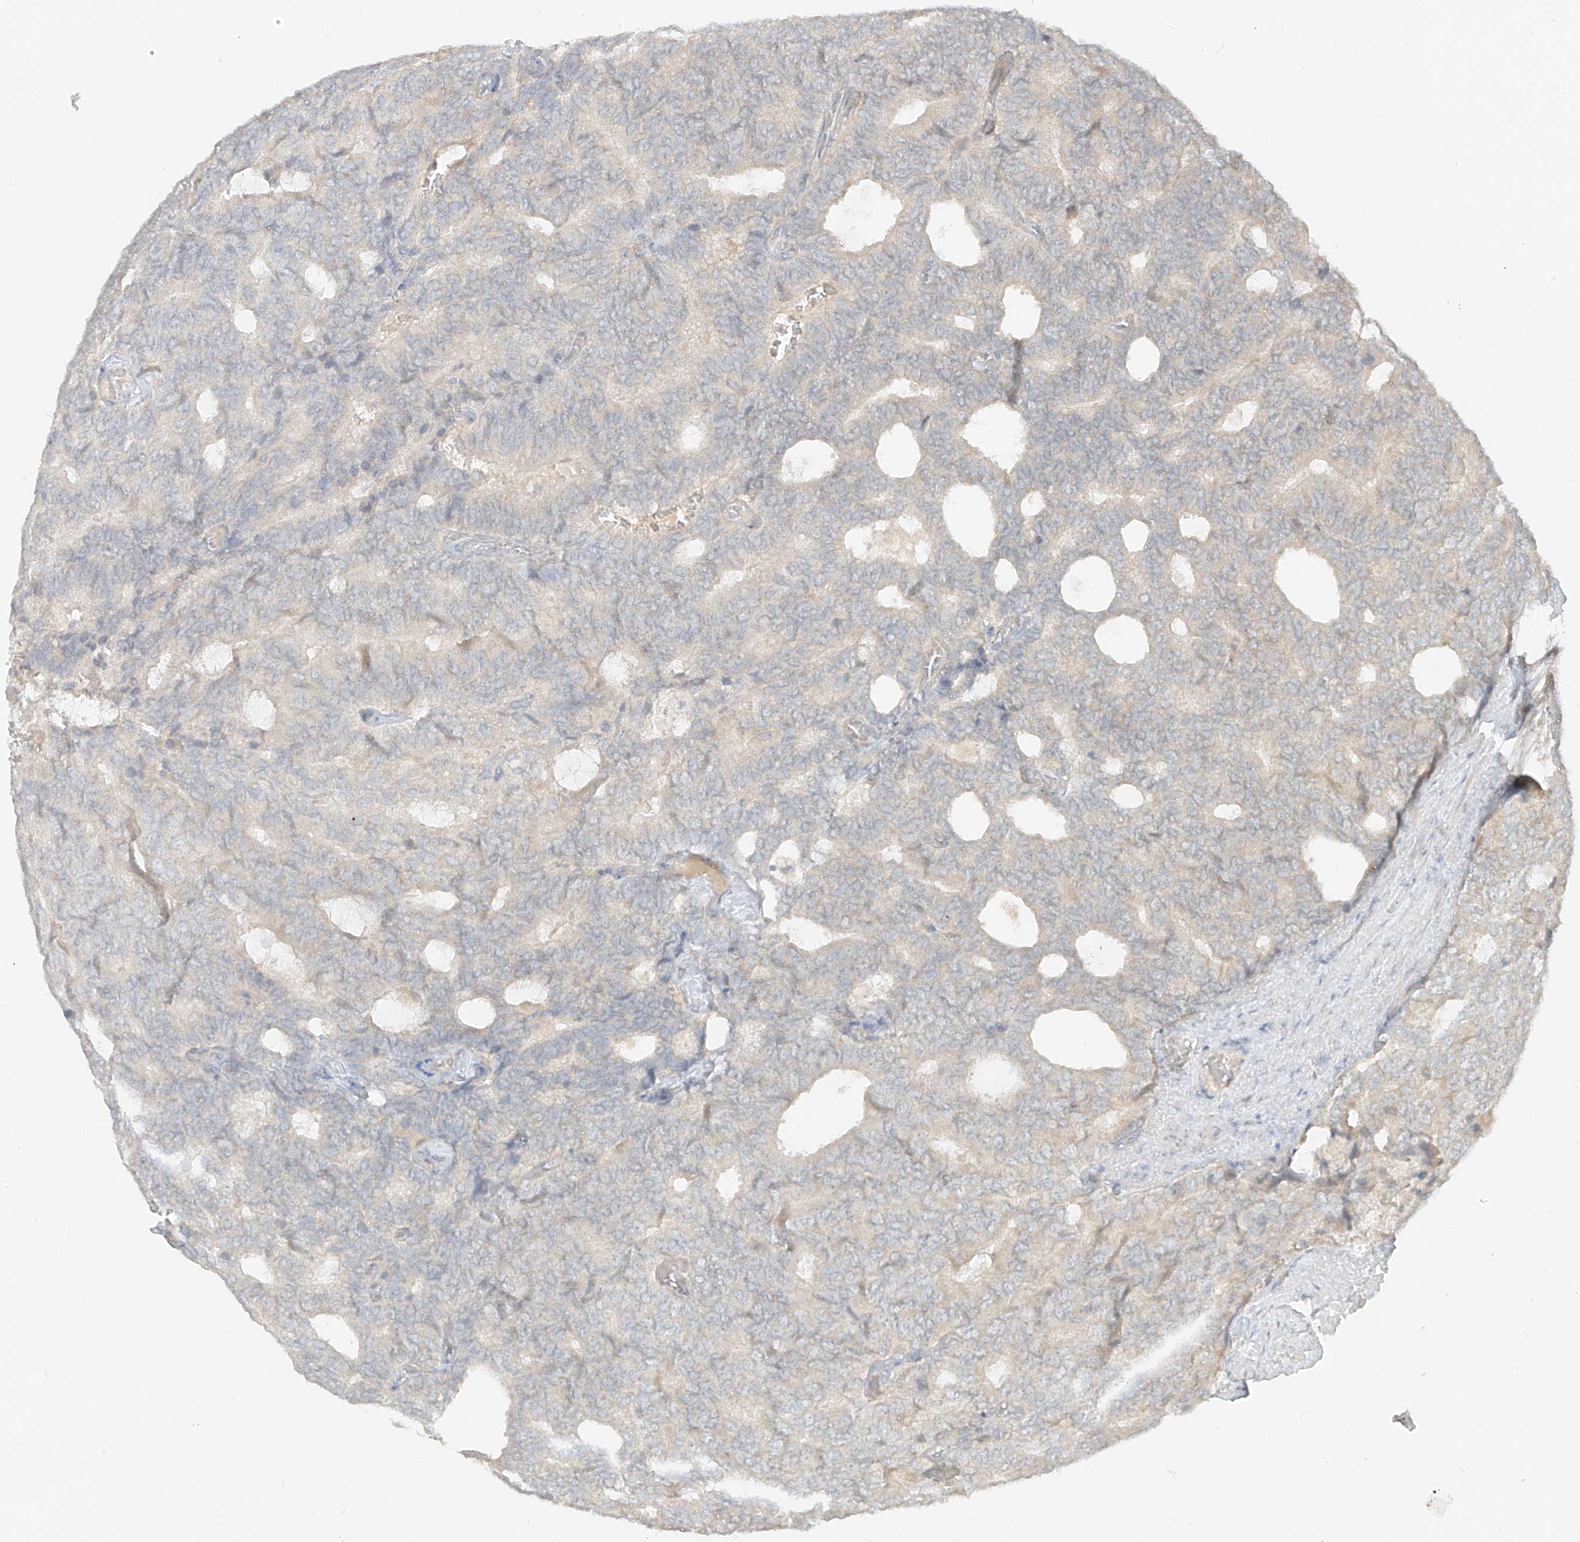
{"staining": {"intensity": "negative", "quantity": "none", "location": "none"}, "tissue": "prostate cancer", "cell_type": "Tumor cells", "image_type": "cancer", "snomed": [{"axis": "morphology", "description": "Adenocarcinoma, Low grade"}, {"axis": "topography", "description": "Prostate"}], "caption": "A histopathology image of adenocarcinoma (low-grade) (prostate) stained for a protein shows no brown staining in tumor cells.", "gene": "LIPT1", "patient": {"sex": "male", "age": 71}}